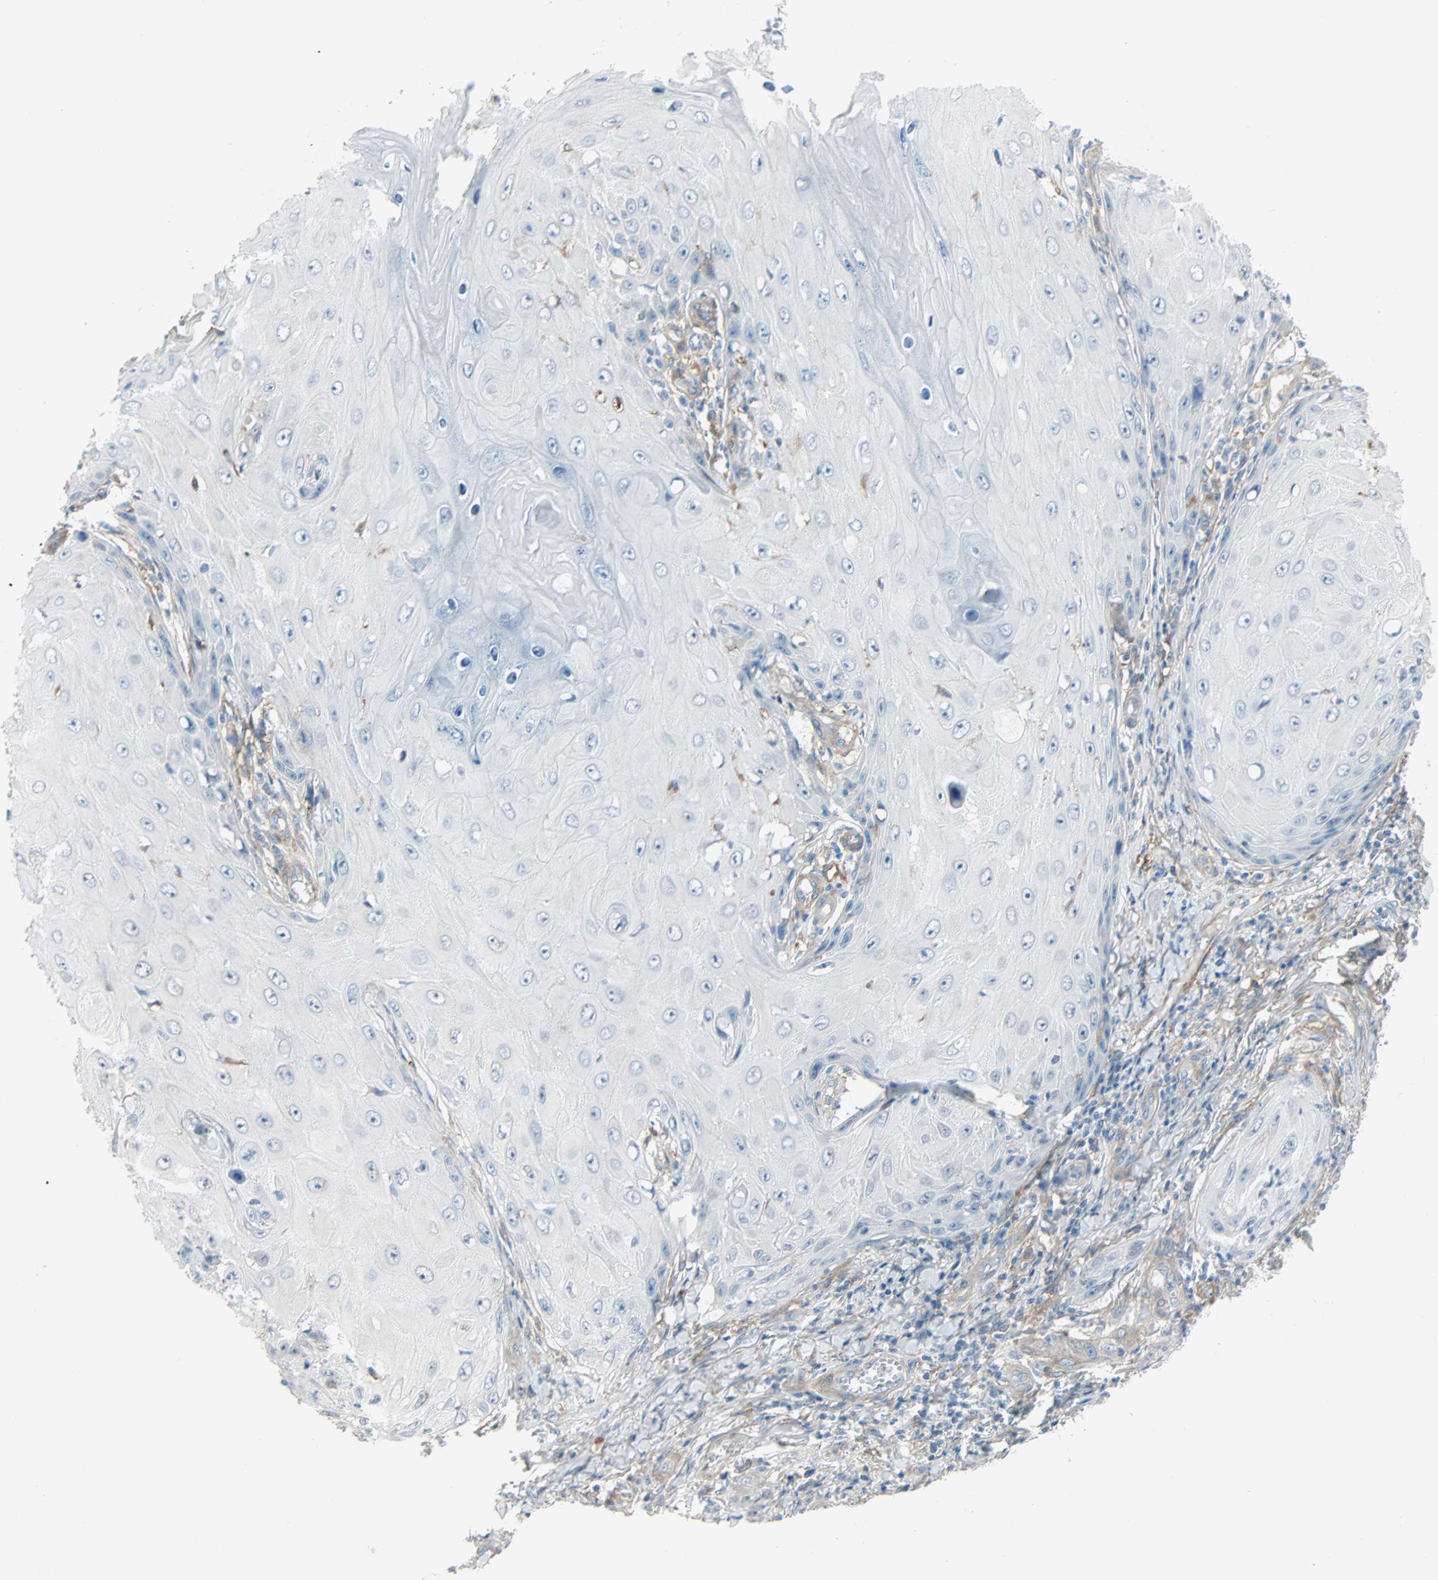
{"staining": {"intensity": "negative", "quantity": "none", "location": "none"}, "tissue": "skin cancer", "cell_type": "Tumor cells", "image_type": "cancer", "snomed": [{"axis": "morphology", "description": "Squamous cell carcinoma, NOS"}, {"axis": "topography", "description": "Skin"}], "caption": "Protein analysis of skin squamous cell carcinoma displays no significant positivity in tumor cells.", "gene": "EPB41L2", "patient": {"sex": "female", "age": 73}}